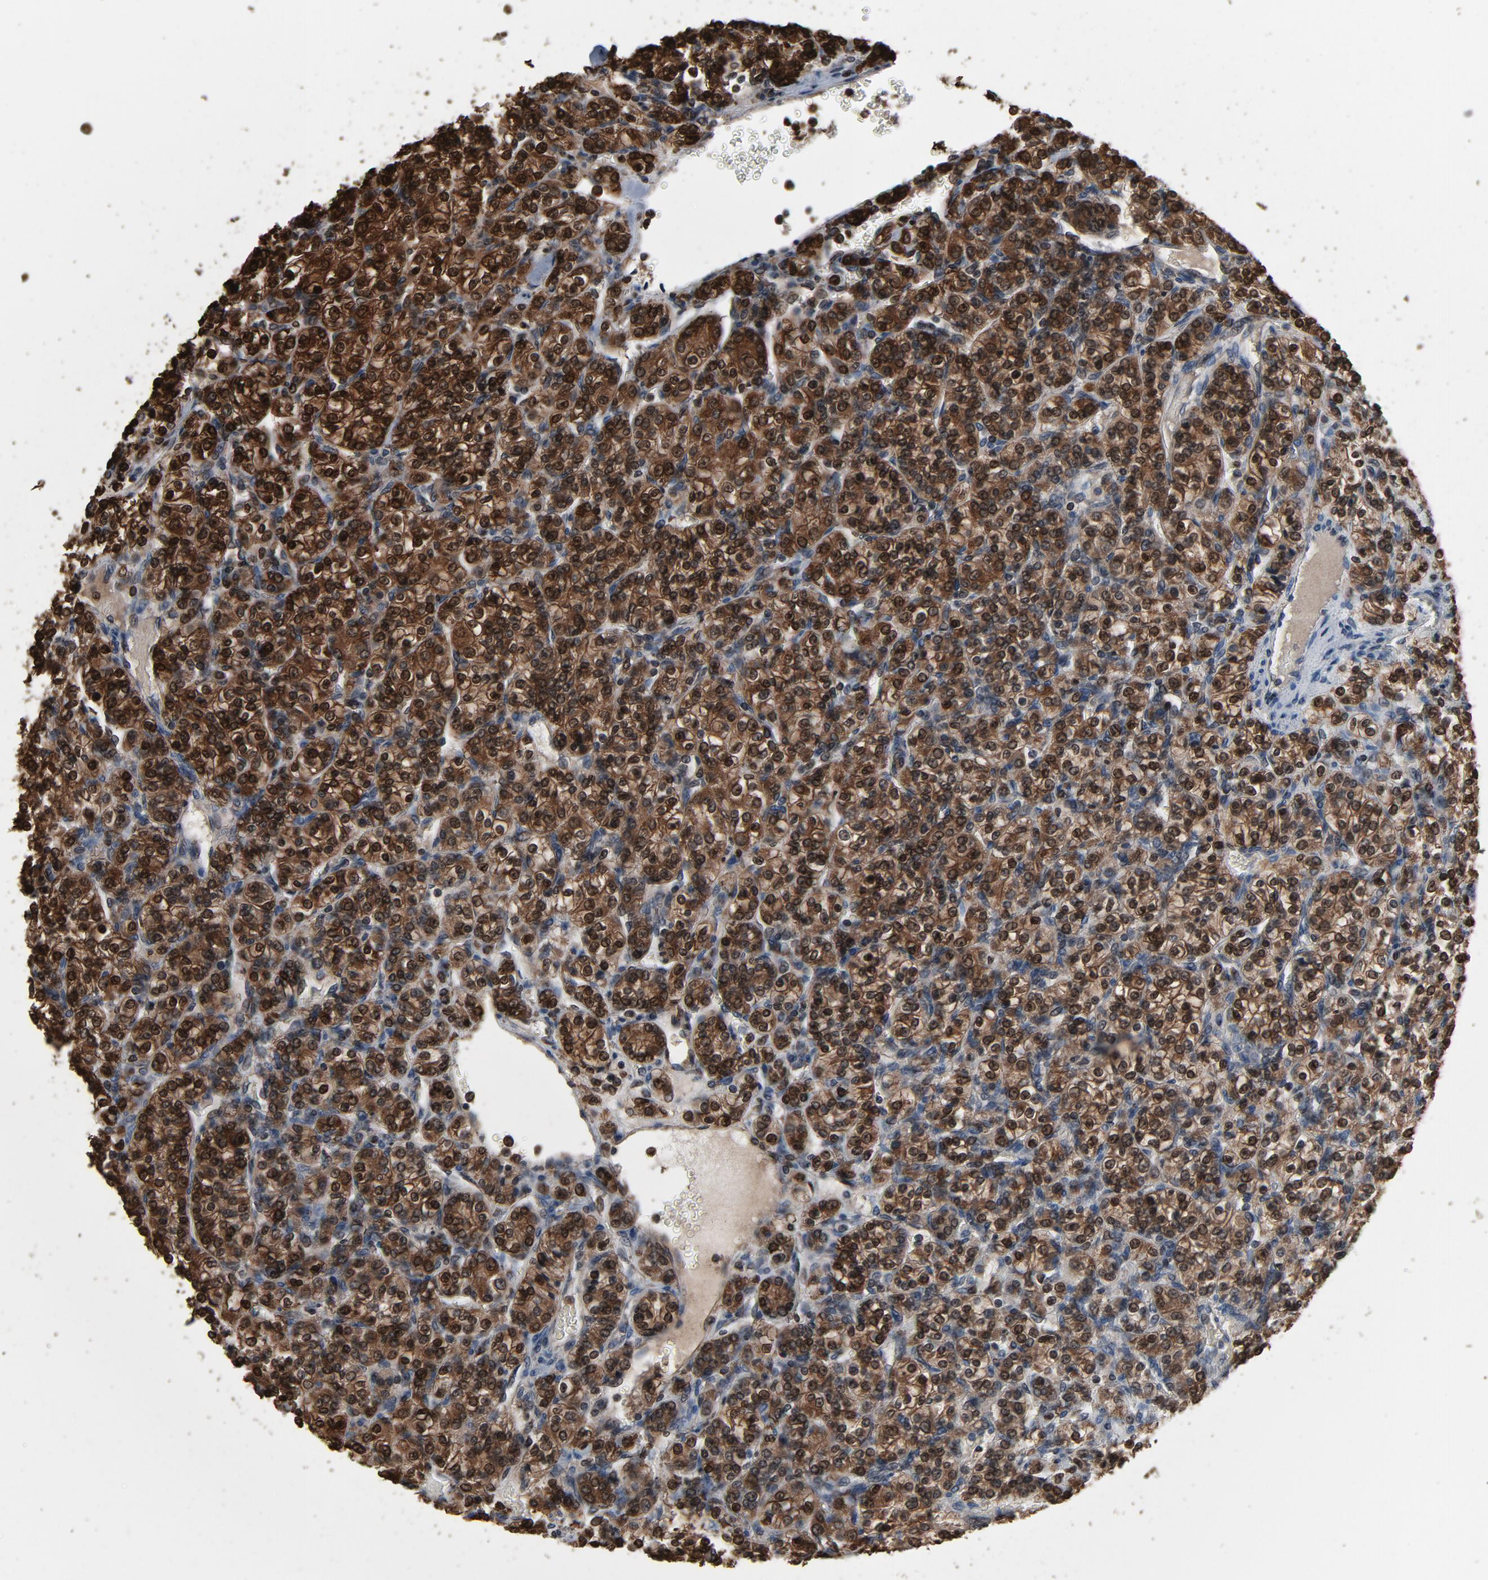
{"staining": {"intensity": "moderate", "quantity": ">75%", "location": "cytoplasmic/membranous,nuclear"}, "tissue": "renal cancer", "cell_type": "Tumor cells", "image_type": "cancer", "snomed": [{"axis": "morphology", "description": "Adenocarcinoma, NOS"}, {"axis": "topography", "description": "Kidney"}], "caption": "Renal cancer stained with a protein marker demonstrates moderate staining in tumor cells.", "gene": "UBE2D1", "patient": {"sex": "male", "age": 77}}